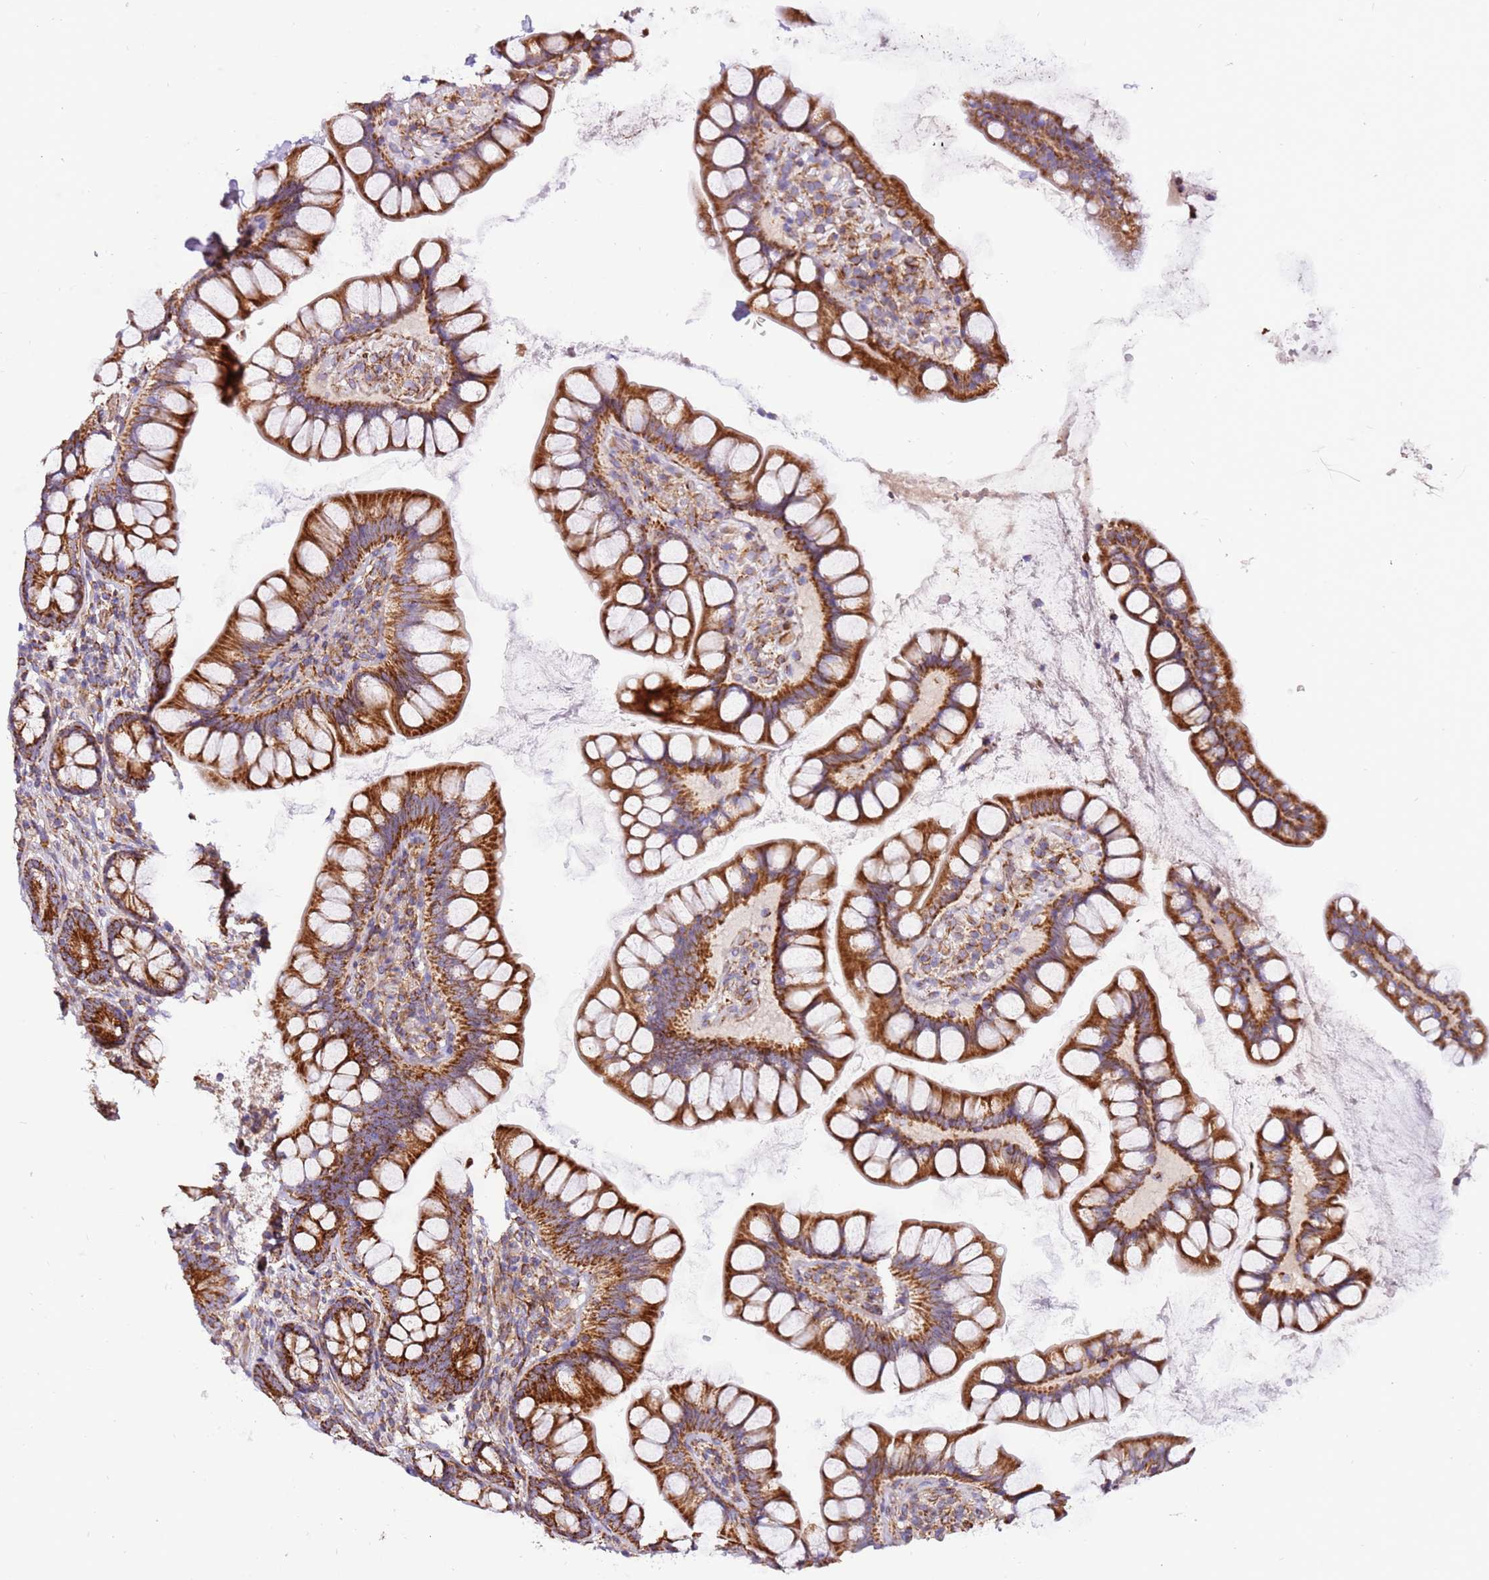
{"staining": {"intensity": "strong", "quantity": ">75%", "location": "cytoplasmic/membranous"}, "tissue": "small intestine", "cell_type": "Glandular cells", "image_type": "normal", "snomed": [{"axis": "morphology", "description": "Normal tissue, NOS"}, {"axis": "topography", "description": "Small intestine"}], "caption": "IHC histopathology image of unremarkable human small intestine stained for a protein (brown), which shows high levels of strong cytoplasmic/membranous expression in approximately >75% of glandular cells.", "gene": "MRPL20", "patient": {"sex": "male", "age": 70}}